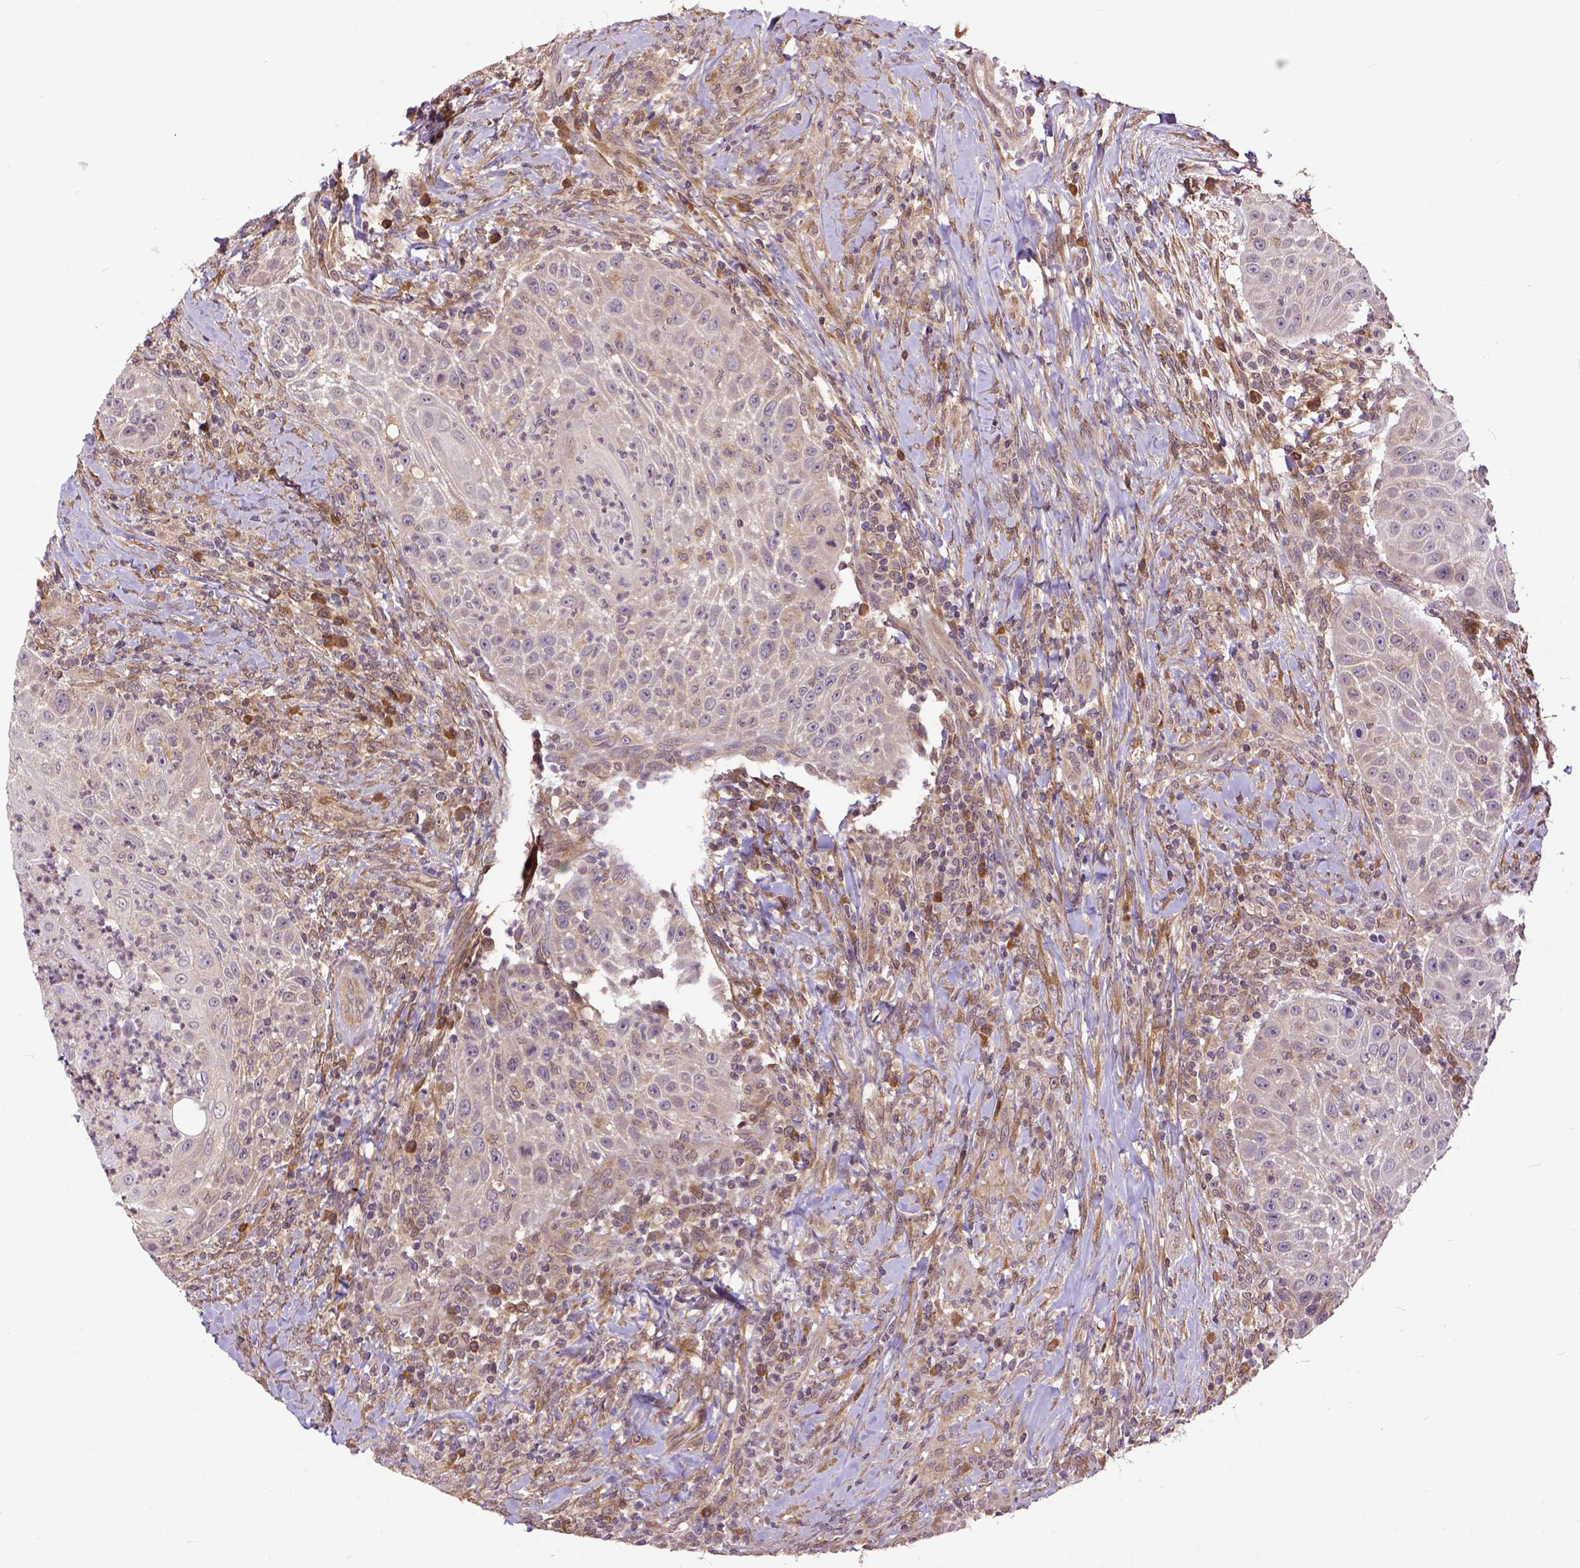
{"staining": {"intensity": "weak", "quantity": "25%-75%", "location": "cytoplasmic/membranous"}, "tissue": "head and neck cancer", "cell_type": "Tumor cells", "image_type": "cancer", "snomed": [{"axis": "morphology", "description": "Squamous cell carcinoma, NOS"}, {"axis": "topography", "description": "Head-Neck"}], "caption": "A brown stain highlights weak cytoplasmic/membranous positivity of a protein in squamous cell carcinoma (head and neck) tumor cells.", "gene": "ARL1", "patient": {"sex": "male", "age": 69}}